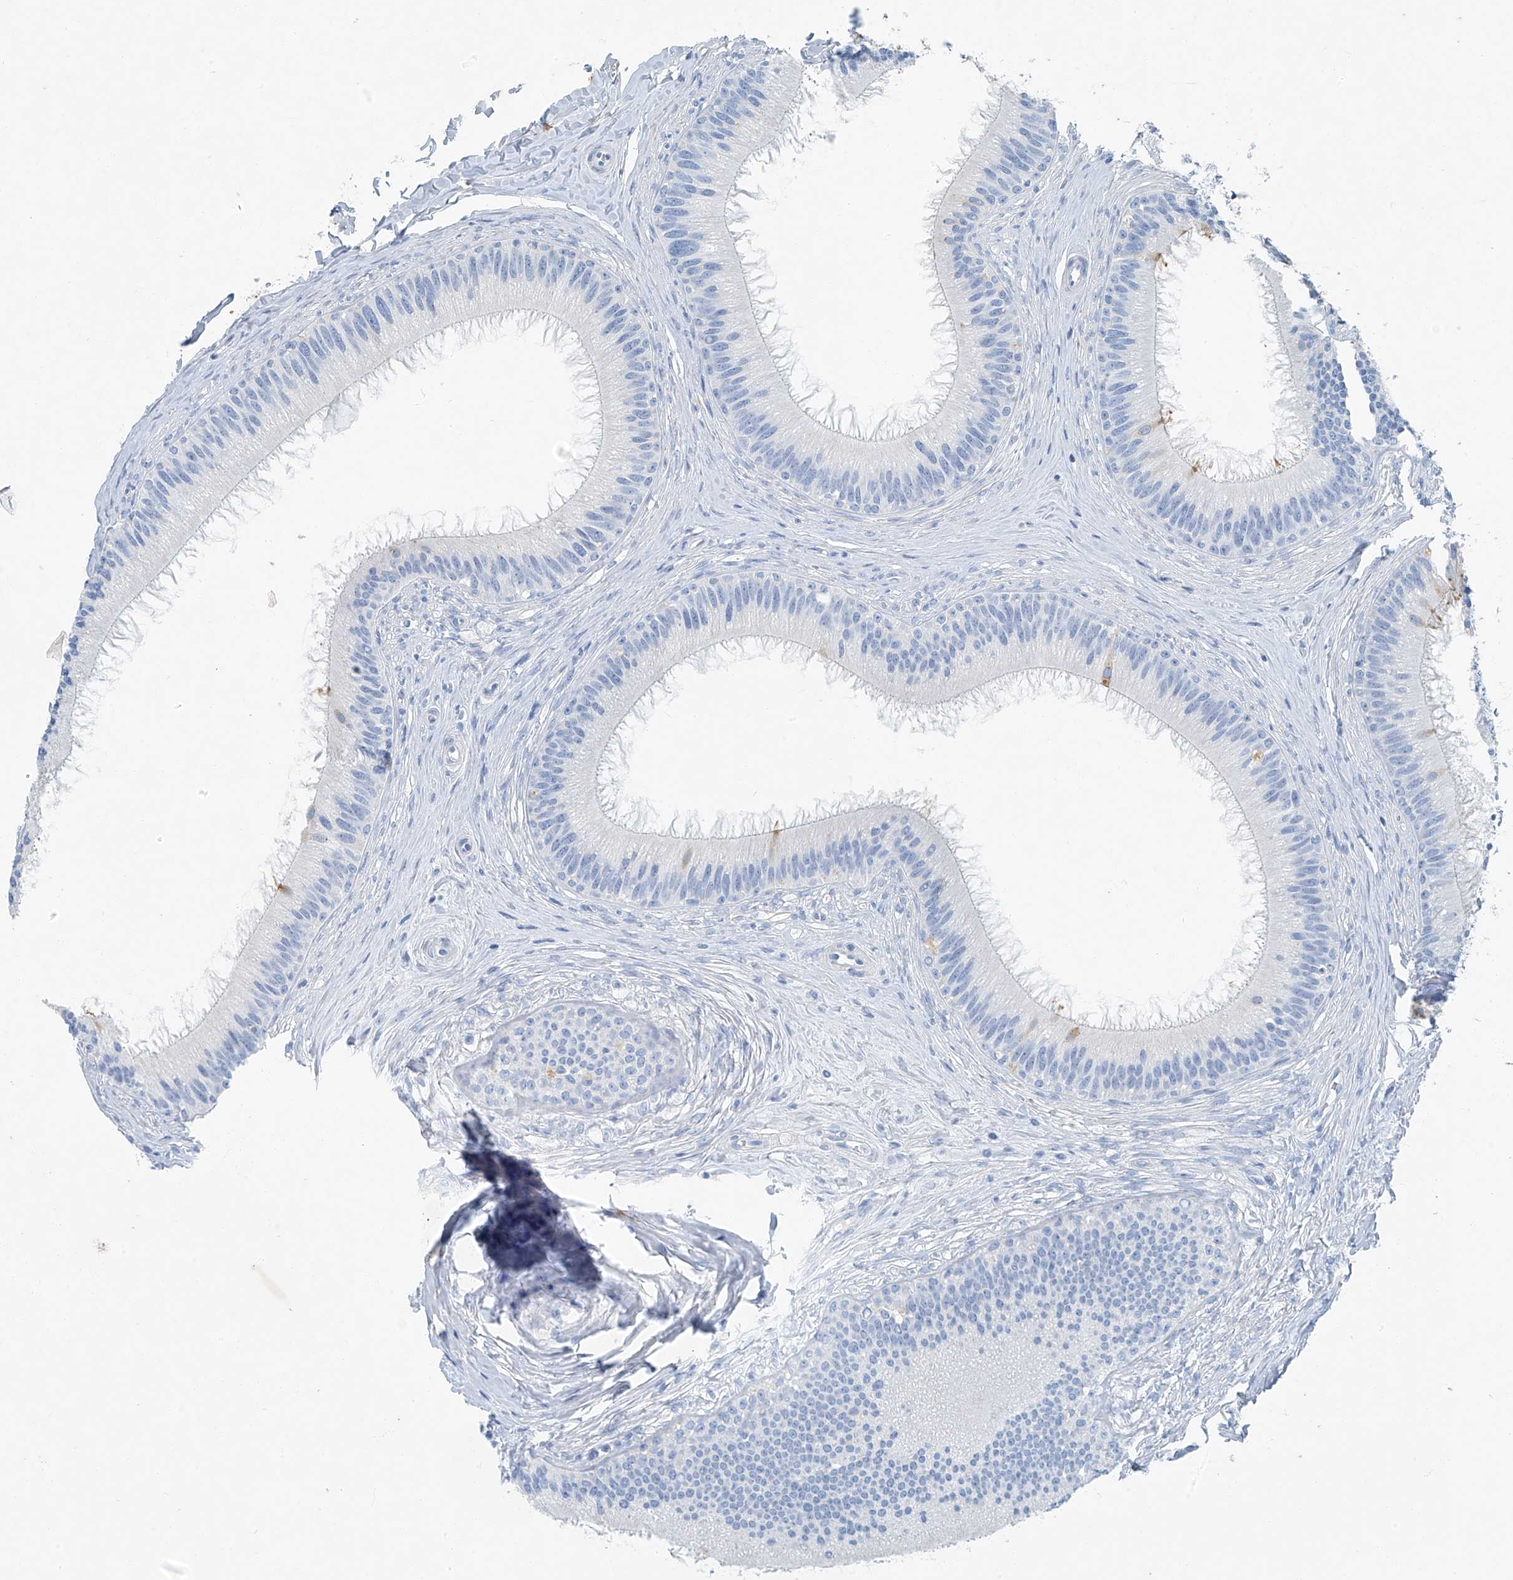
{"staining": {"intensity": "moderate", "quantity": "<25%", "location": "cytoplasmic/membranous"}, "tissue": "epididymis", "cell_type": "Glandular cells", "image_type": "normal", "snomed": [{"axis": "morphology", "description": "Normal tissue, NOS"}, {"axis": "topography", "description": "Epididymis"}], "caption": "A high-resolution histopathology image shows IHC staining of benign epididymis, which displays moderate cytoplasmic/membranous staining in approximately <25% of glandular cells. The protein of interest is stained brown, and the nuclei are stained in blue (DAB (3,3'-diaminobenzidine) IHC with brightfield microscopy, high magnification).", "gene": "C1orf87", "patient": {"sex": "male", "age": 27}}